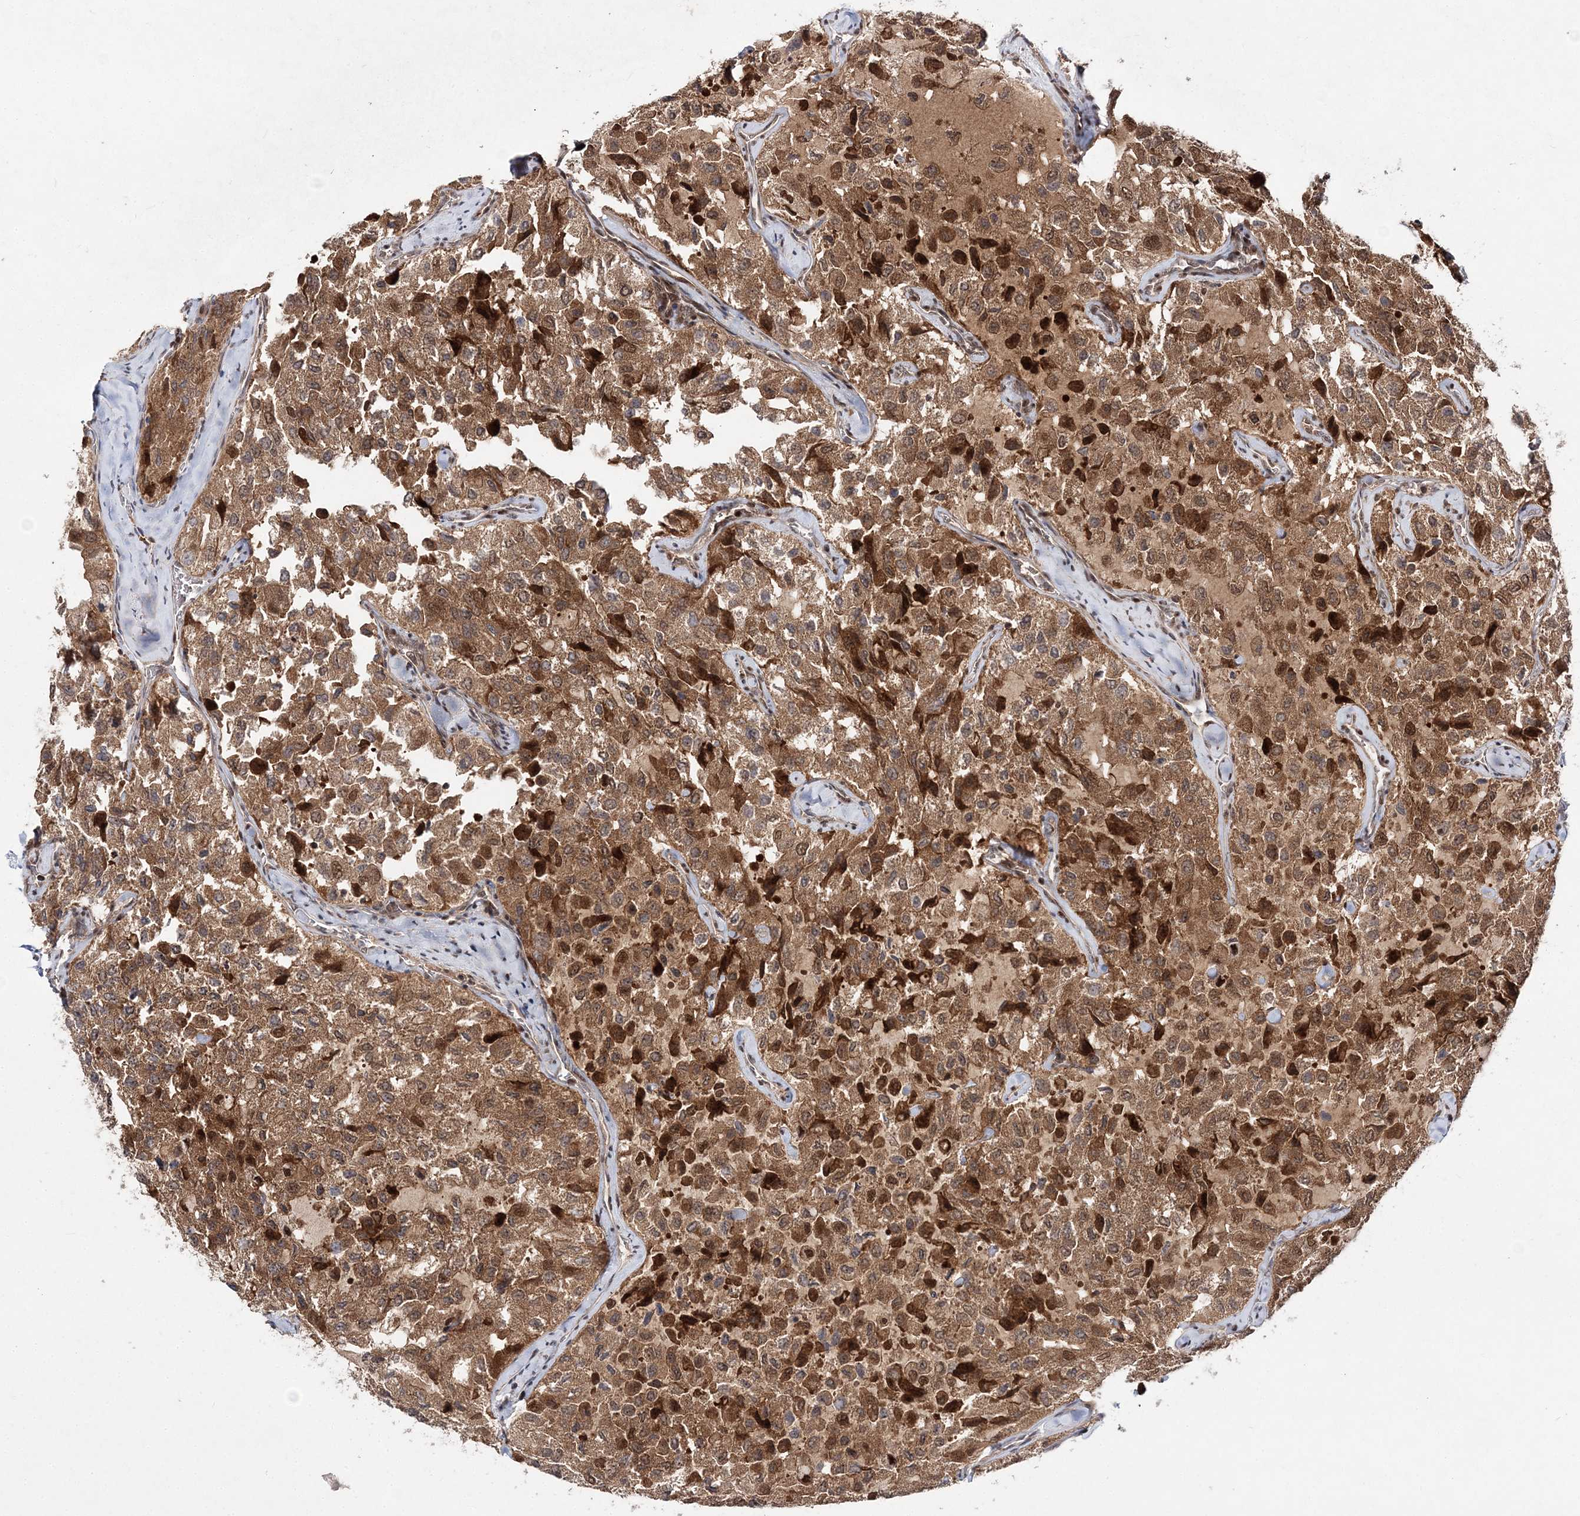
{"staining": {"intensity": "moderate", "quantity": ">75%", "location": "cytoplasmic/membranous,nuclear"}, "tissue": "thyroid cancer", "cell_type": "Tumor cells", "image_type": "cancer", "snomed": [{"axis": "morphology", "description": "Follicular adenoma carcinoma, NOS"}, {"axis": "topography", "description": "Thyroid gland"}], "caption": "Thyroid cancer stained for a protein (brown) exhibits moderate cytoplasmic/membranous and nuclear positive expression in about >75% of tumor cells.", "gene": "NIF3L1", "patient": {"sex": "male", "age": 75}}